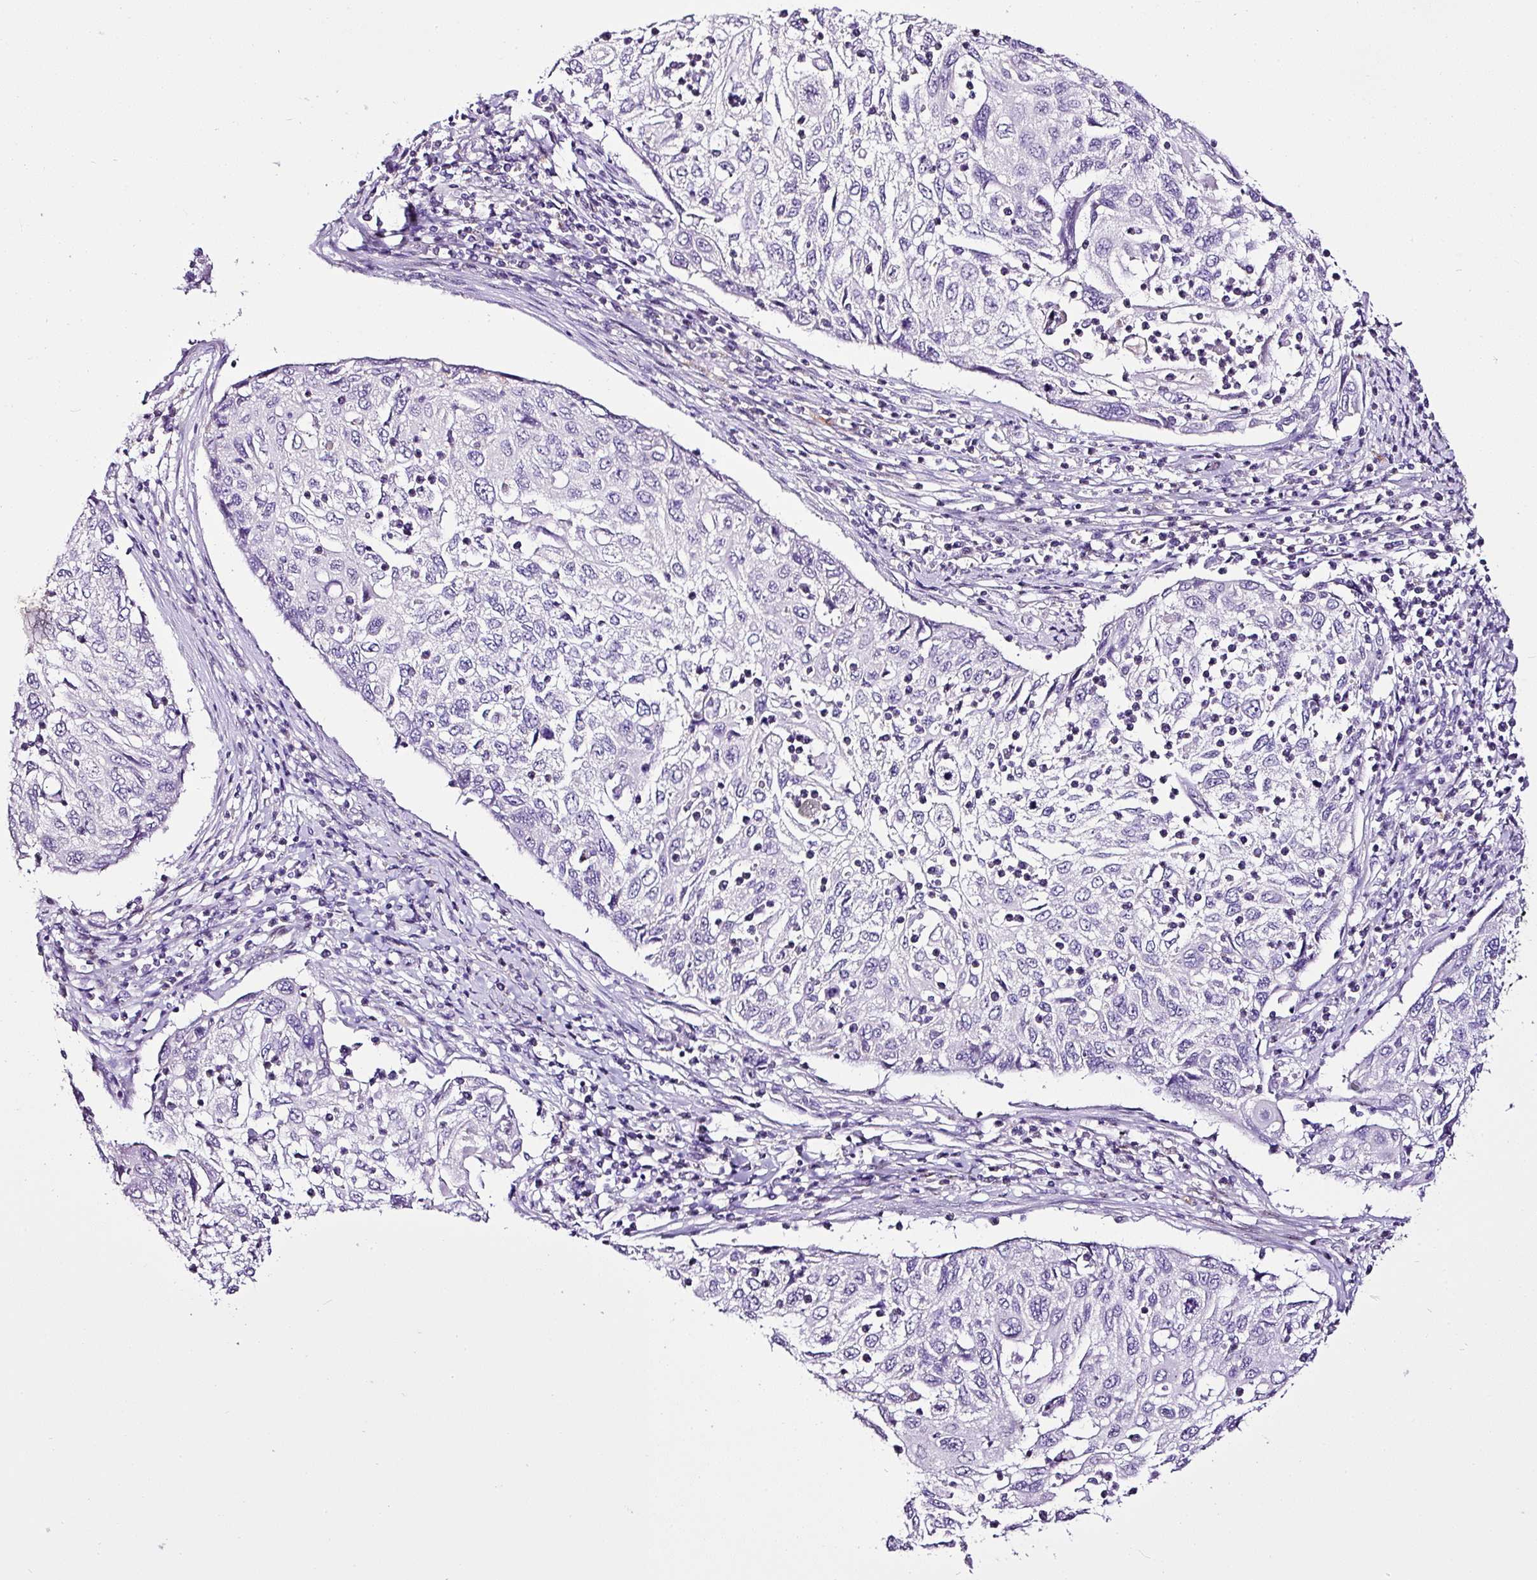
{"staining": {"intensity": "negative", "quantity": "none", "location": "none"}, "tissue": "cervical cancer", "cell_type": "Tumor cells", "image_type": "cancer", "snomed": [{"axis": "morphology", "description": "Squamous cell carcinoma, NOS"}, {"axis": "topography", "description": "Cervix"}], "caption": "Tumor cells are negative for brown protein staining in cervical squamous cell carcinoma.", "gene": "ESR1", "patient": {"sex": "female", "age": 70}}